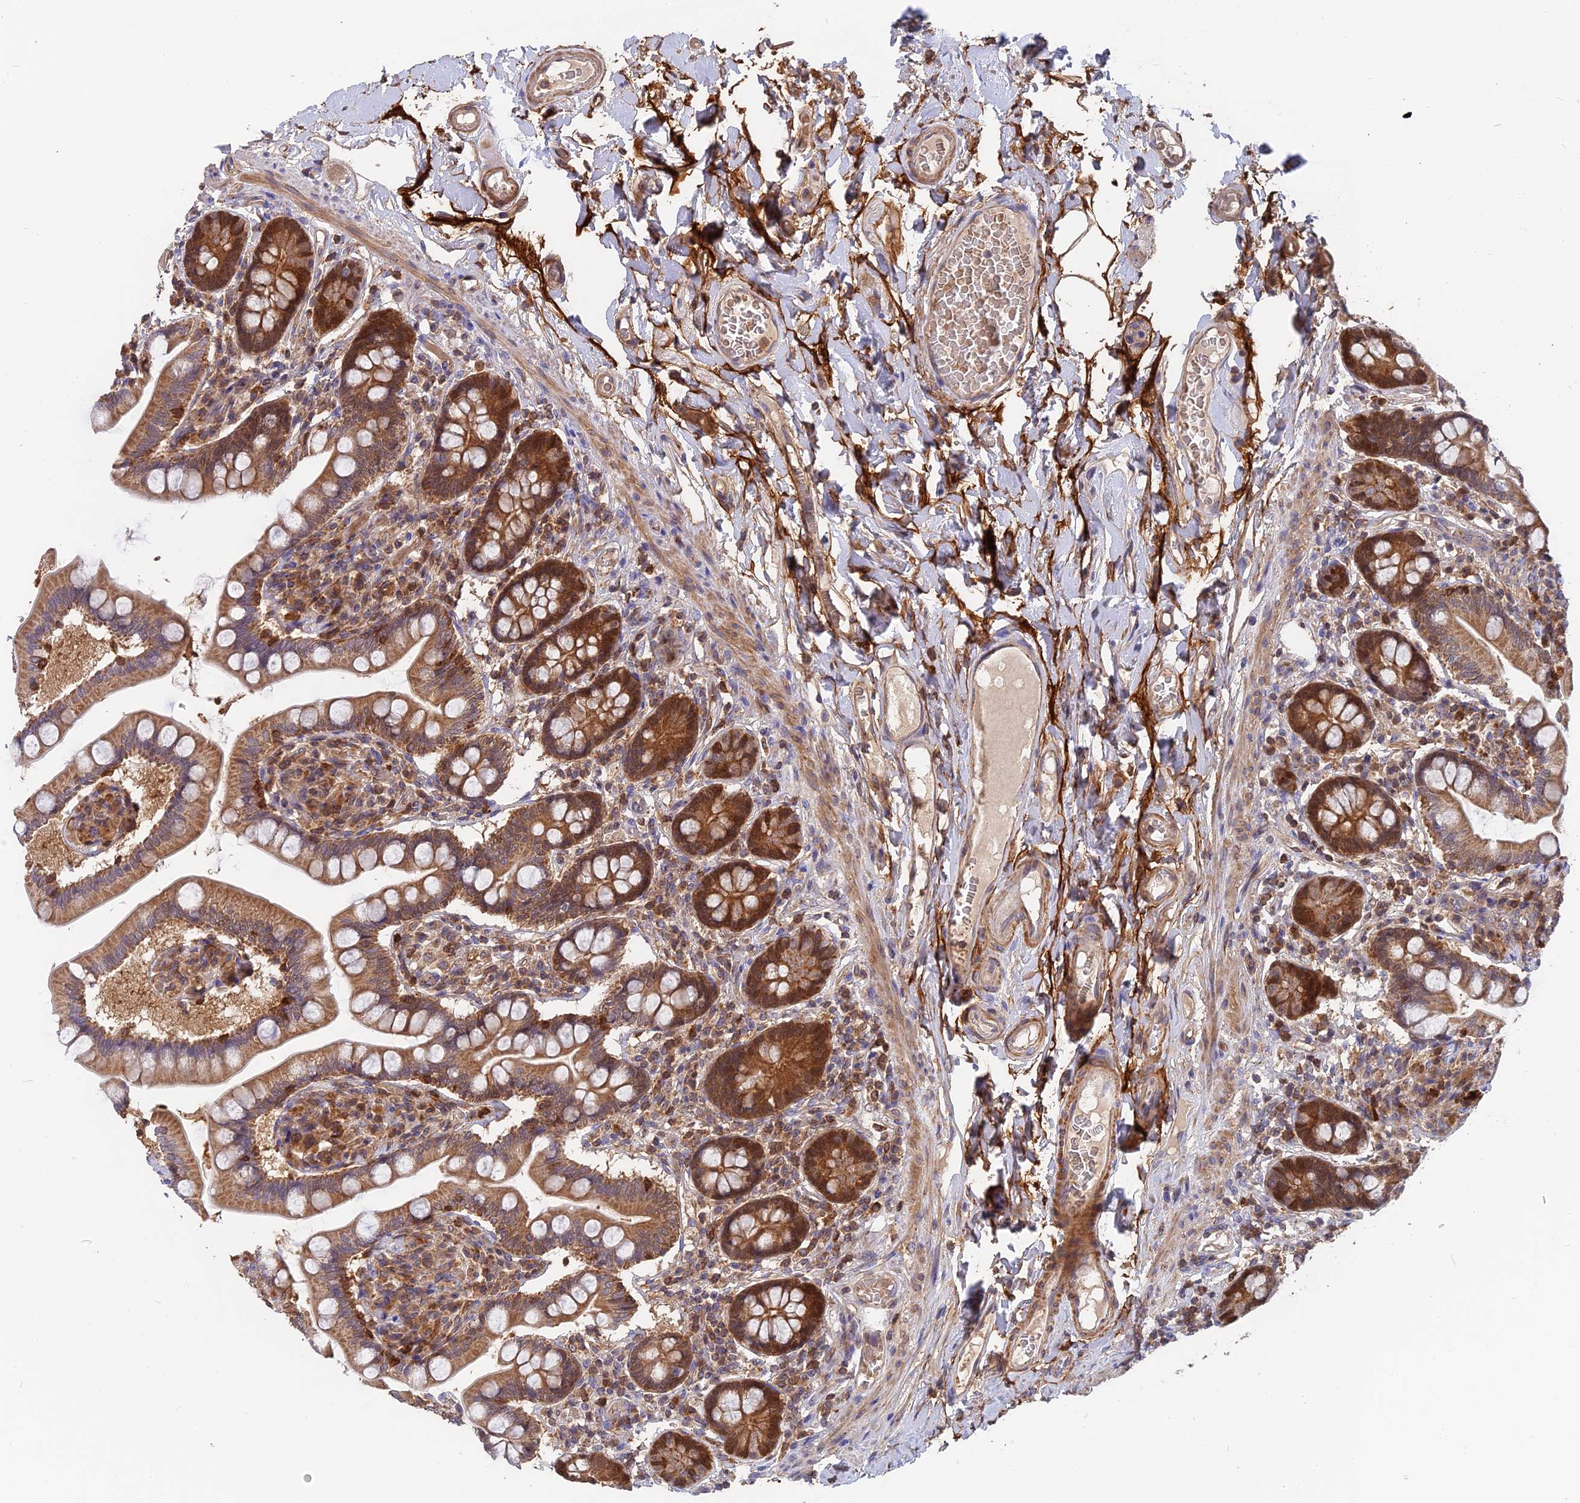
{"staining": {"intensity": "moderate", "quantity": ">75%", "location": "cytoplasmic/membranous"}, "tissue": "small intestine", "cell_type": "Glandular cells", "image_type": "normal", "snomed": [{"axis": "morphology", "description": "Normal tissue, NOS"}, {"axis": "topography", "description": "Small intestine"}], "caption": "Small intestine stained with IHC displays moderate cytoplasmic/membranous expression in approximately >75% of glandular cells. (IHC, brightfield microscopy, high magnification).", "gene": "RPIA", "patient": {"sex": "female", "age": 64}}